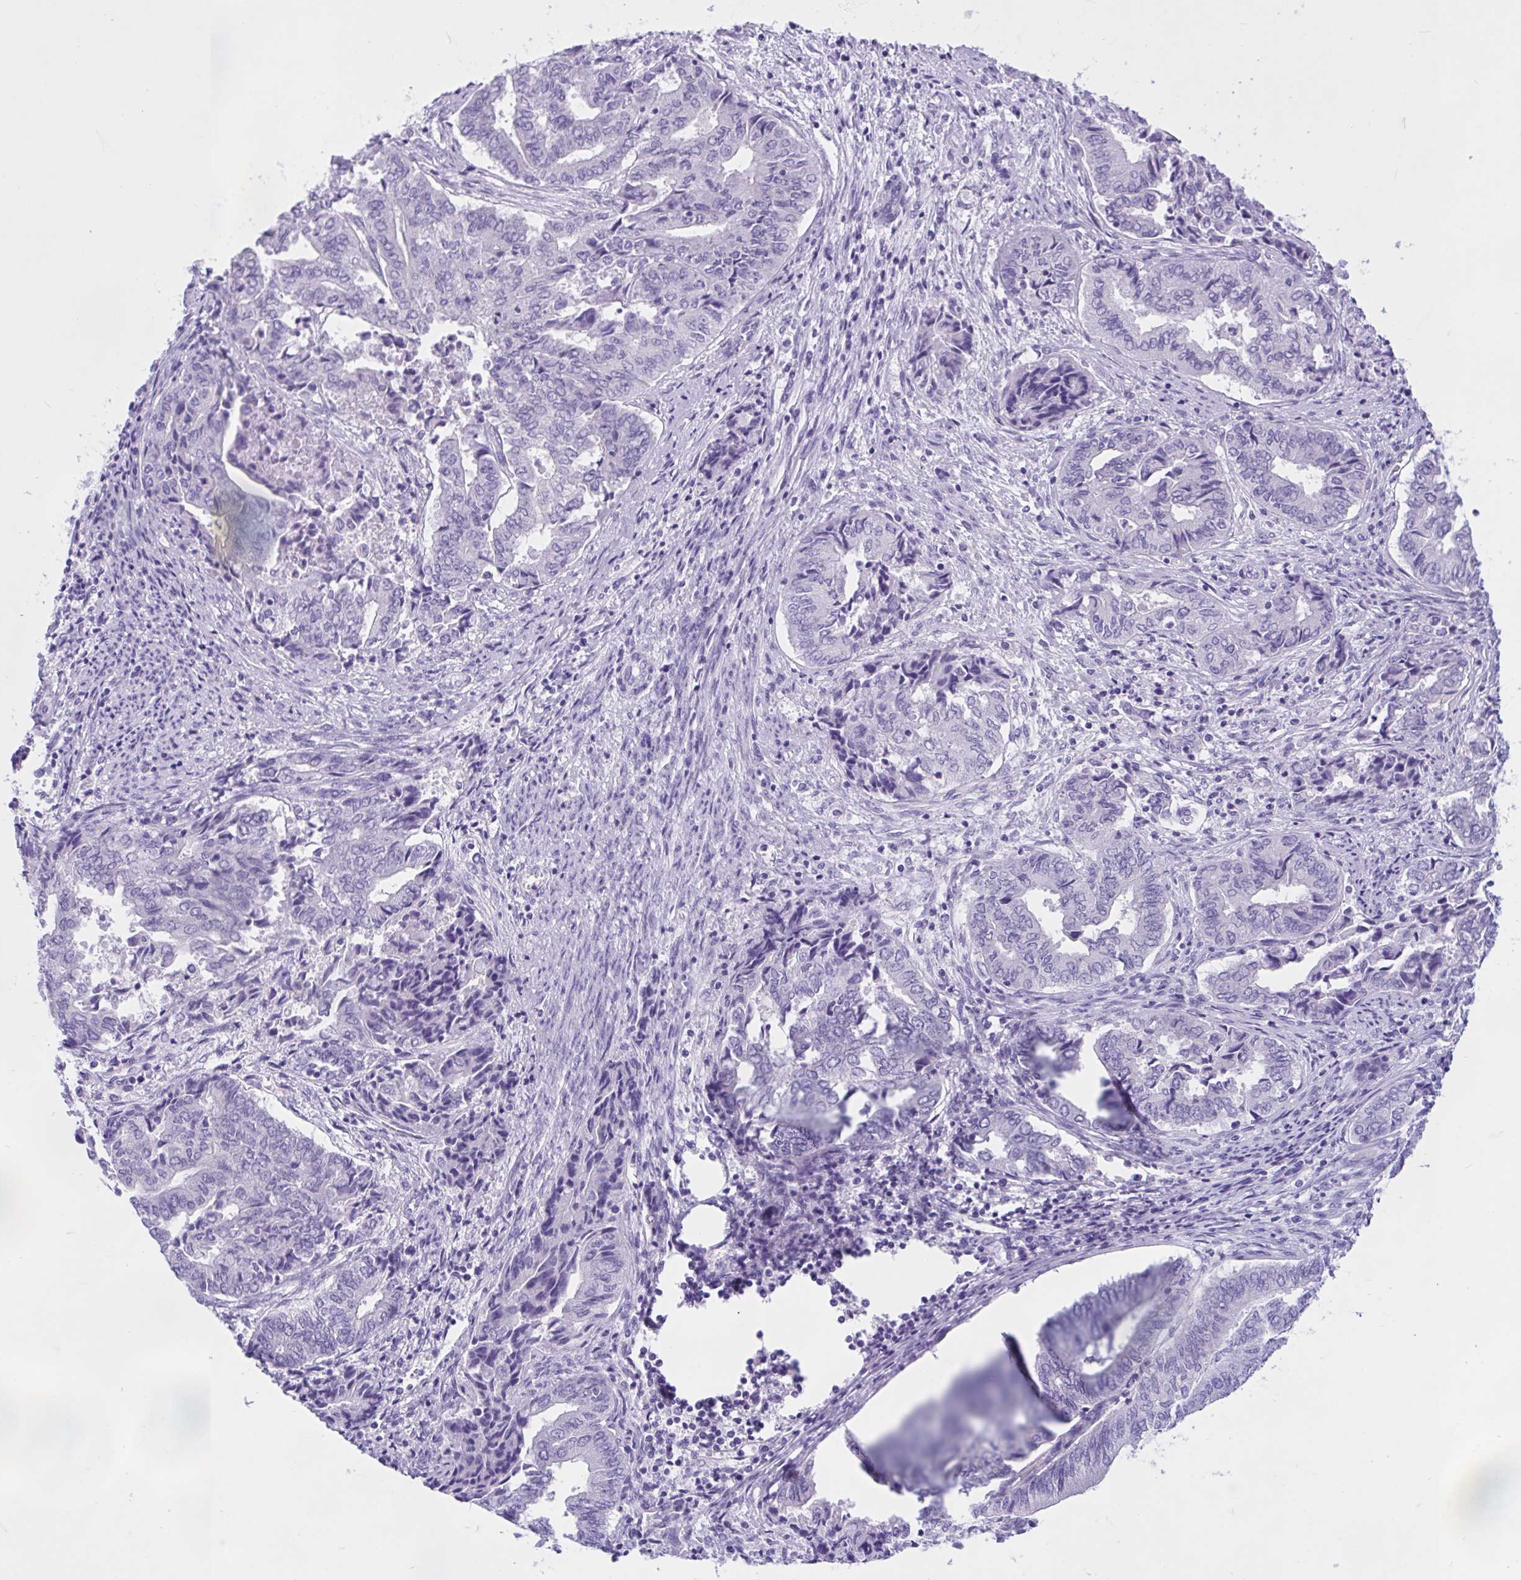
{"staining": {"intensity": "negative", "quantity": "none", "location": "none"}, "tissue": "endometrial cancer", "cell_type": "Tumor cells", "image_type": "cancer", "snomed": [{"axis": "morphology", "description": "Adenocarcinoma, NOS"}, {"axis": "topography", "description": "Endometrium"}], "caption": "This is an immunohistochemistry (IHC) image of adenocarcinoma (endometrial). There is no positivity in tumor cells.", "gene": "ZNF319", "patient": {"sex": "female", "age": 80}}